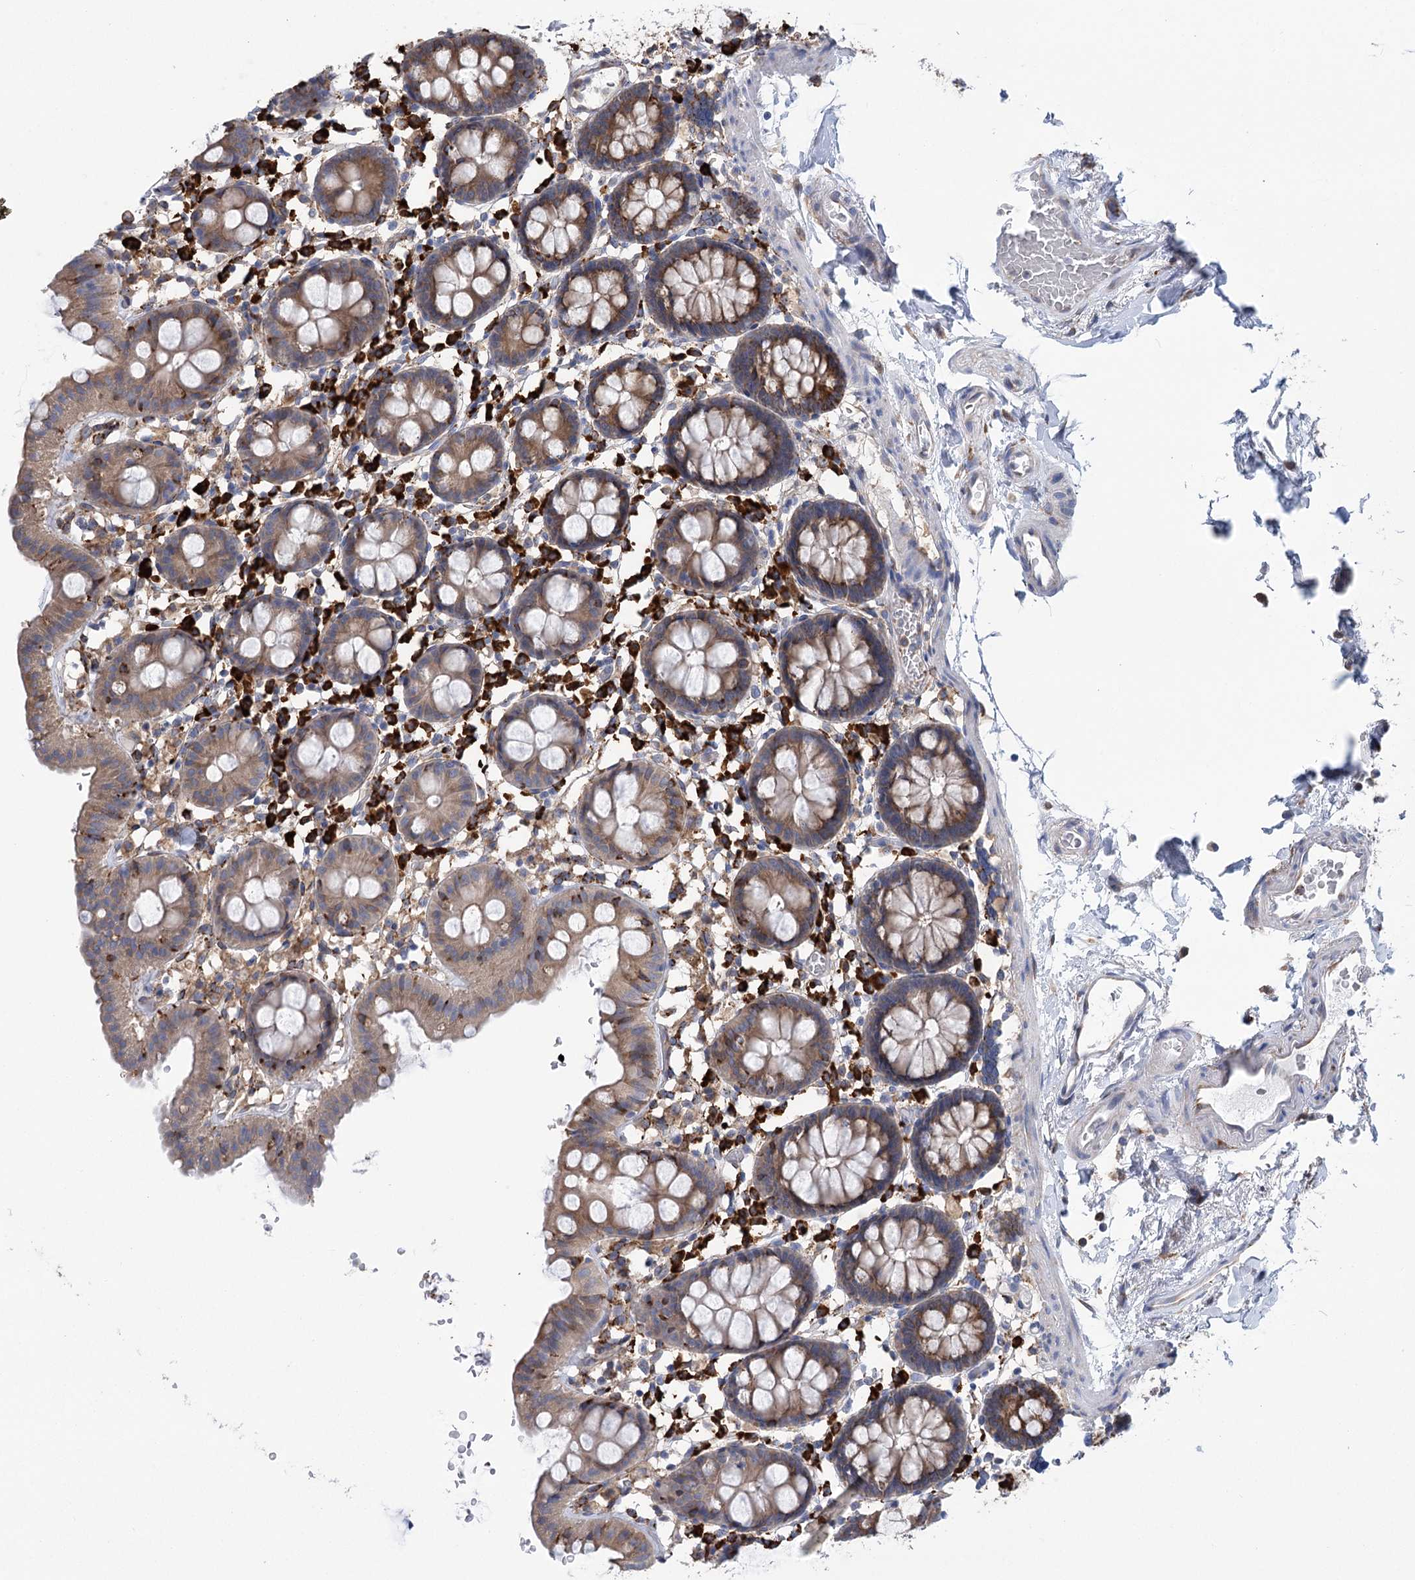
{"staining": {"intensity": "negative", "quantity": "none", "location": "none"}, "tissue": "colon", "cell_type": "Endothelial cells", "image_type": "normal", "snomed": [{"axis": "morphology", "description": "Normal tissue, NOS"}, {"axis": "topography", "description": "Colon"}], "caption": "Photomicrograph shows no protein positivity in endothelial cells of unremarkable colon.", "gene": "METTL24", "patient": {"sex": "male", "age": 75}}